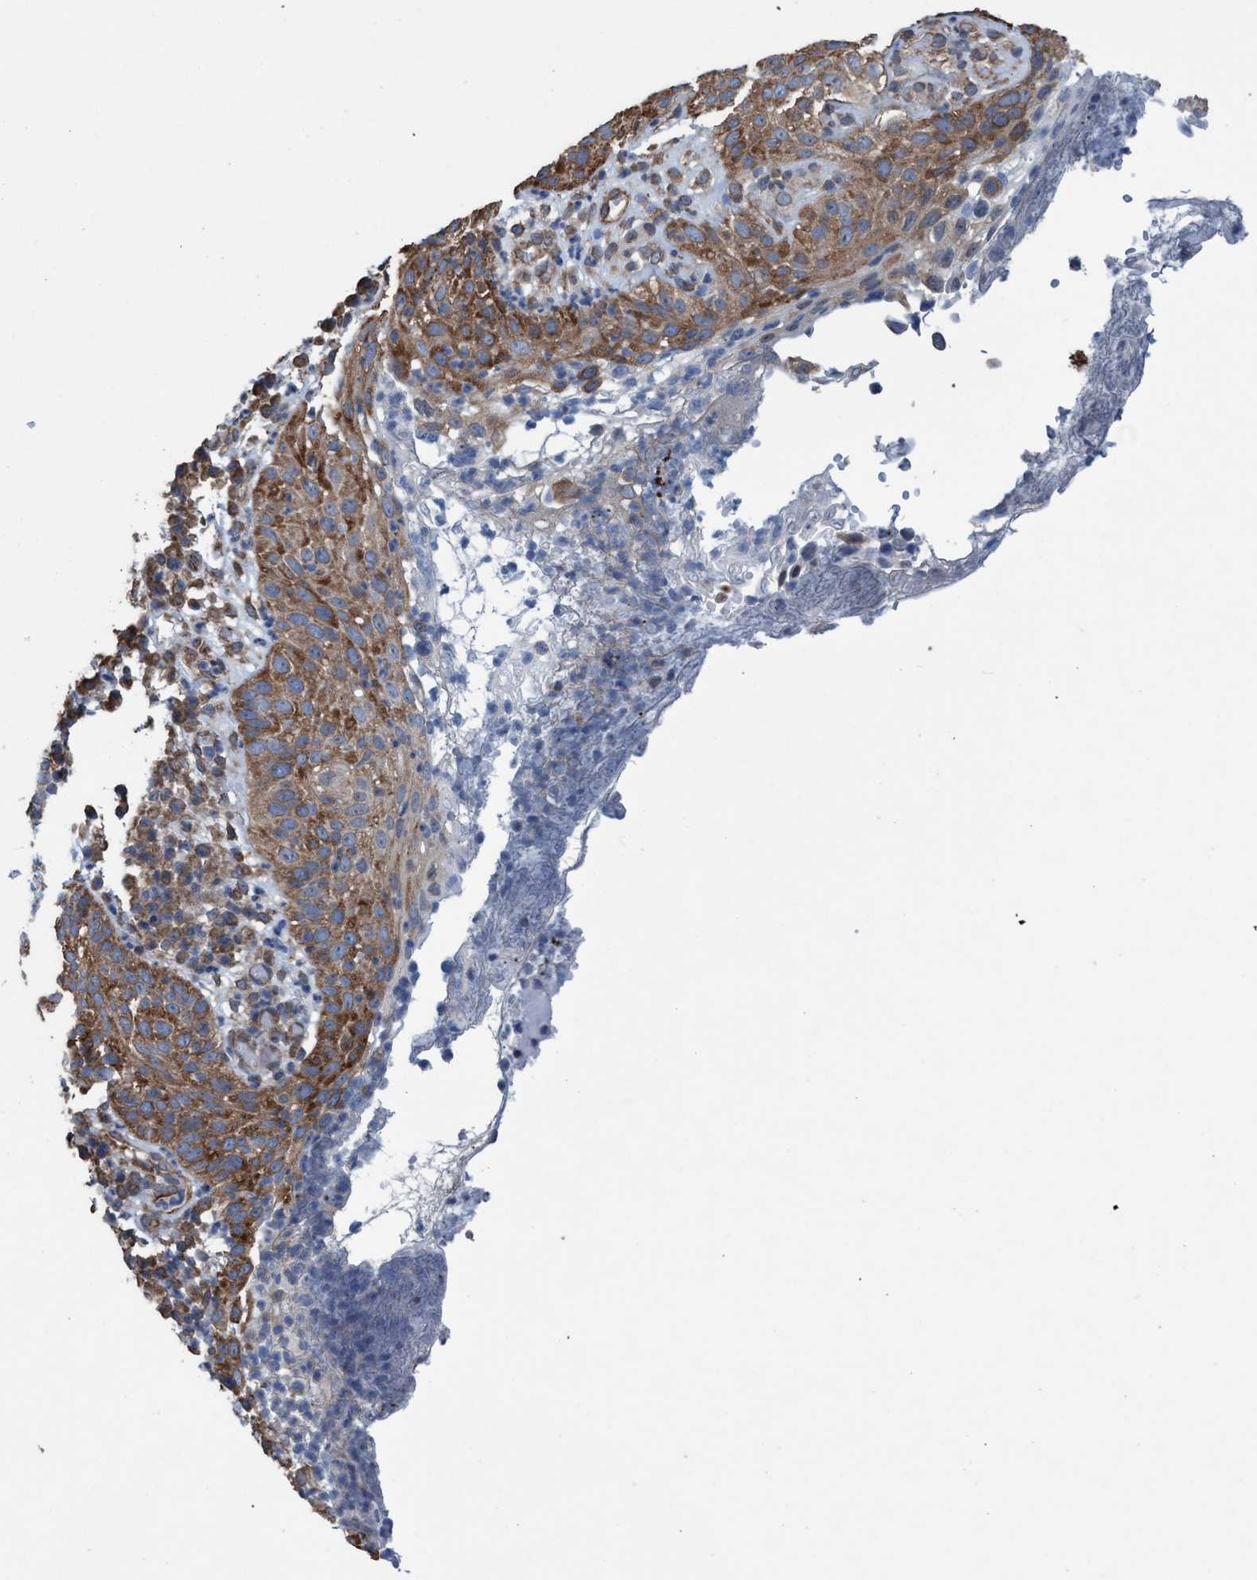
{"staining": {"intensity": "moderate", "quantity": ">75%", "location": "cytoplasmic/membranous"}, "tissue": "skin cancer", "cell_type": "Tumor cells", "image_type": "cancer", "snomed": [{"axis": "morphology", "description": "Squamous cell carcinoma in situ, NOS"}, {"axis": "morphology", "description": "Squamous cell carcinoma, NOS"}, {"axis": "topography", "description": "Skin"}], "caption": "This micrograph displays IHC staining of skin squamous cell carcinoma in situ, with medium moderate cytoplasmic/membranous expression in approximately >75% of tumor cells.", "gene": "METAP2", "patient": {"sex": "male", "age": 93}}